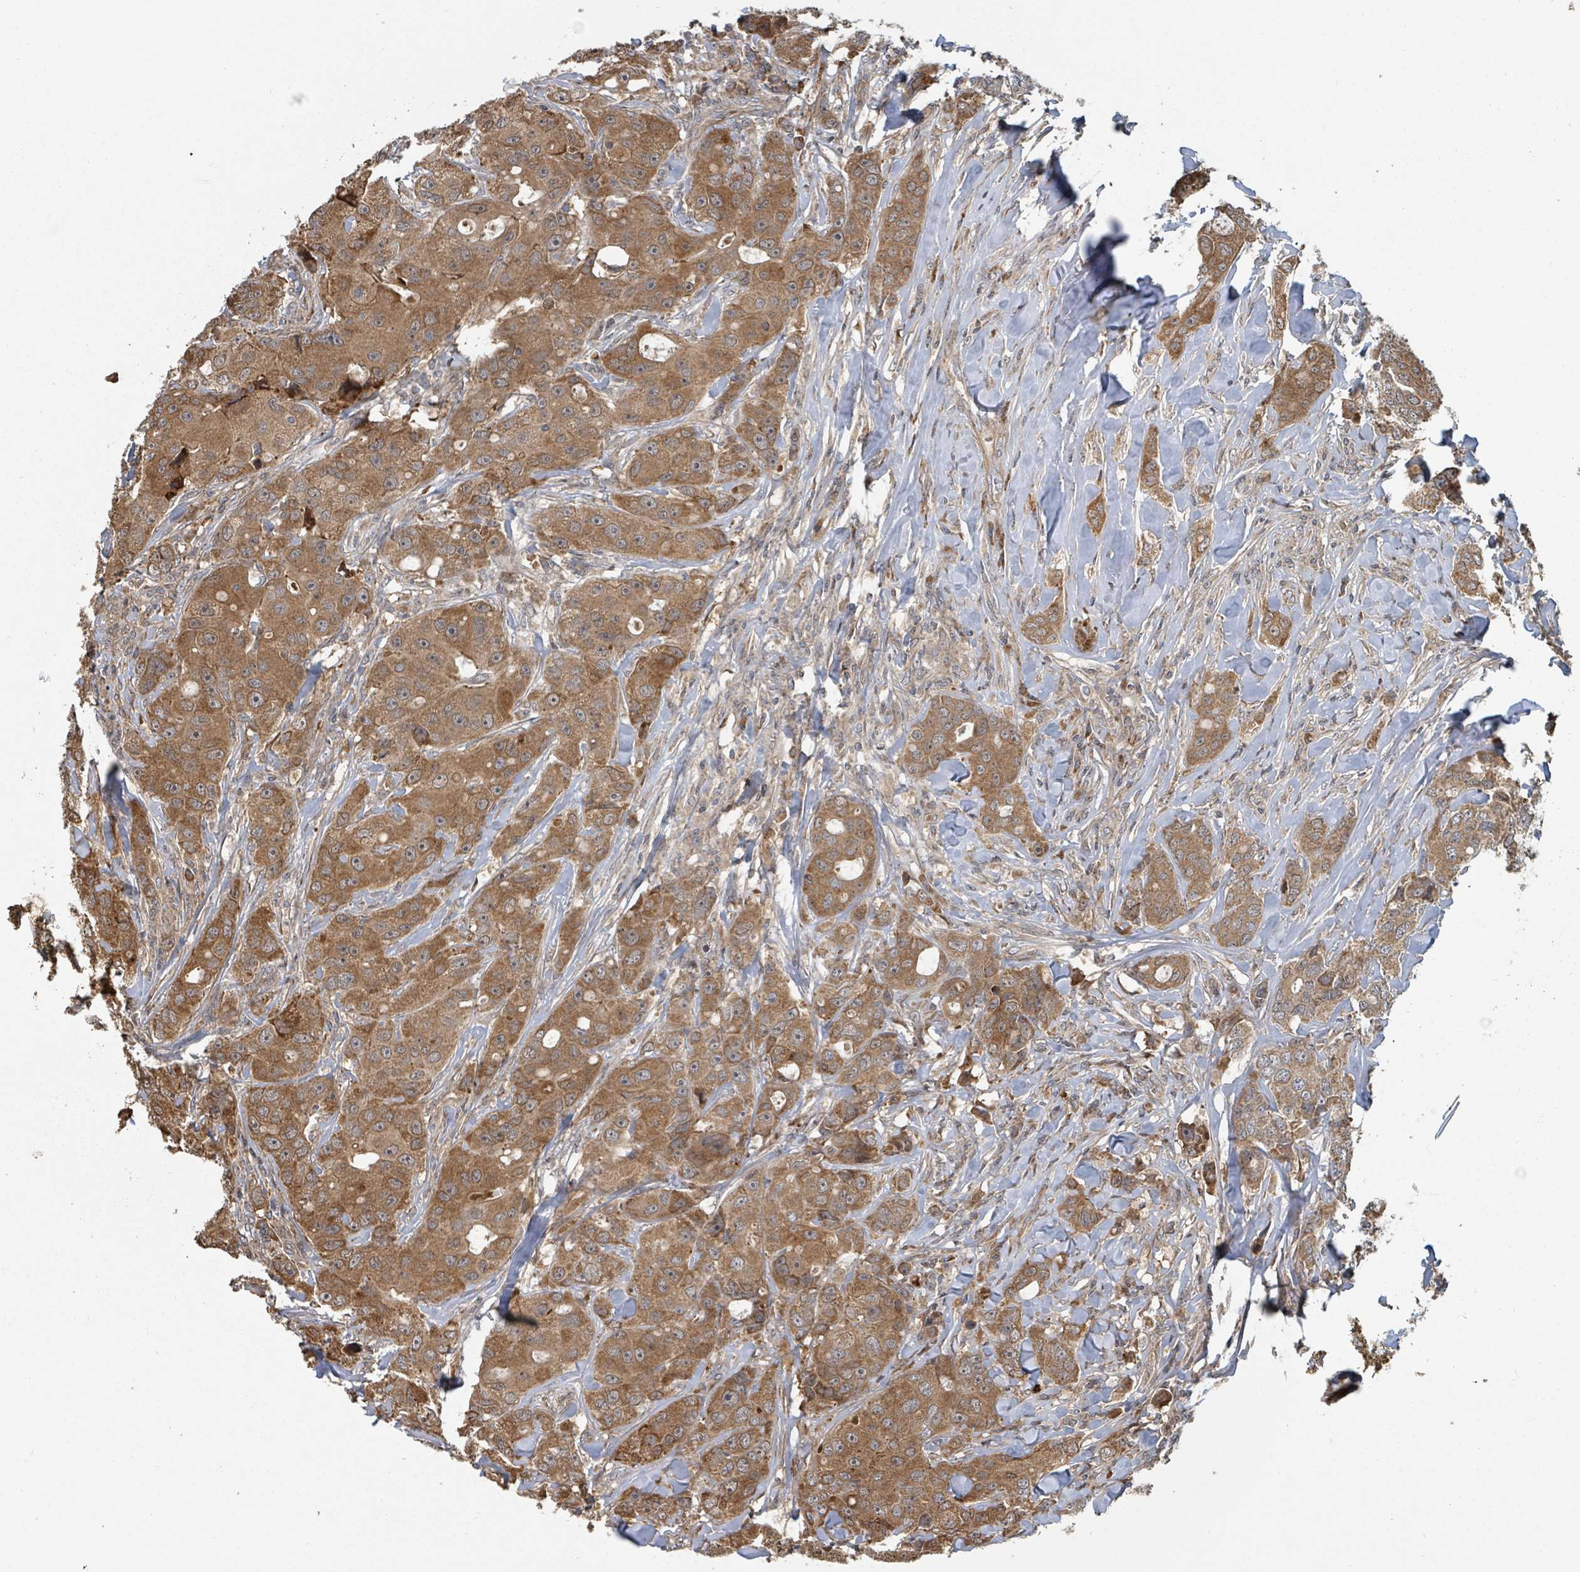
{"staining": {"intensity": "moderate", "quantity": ">75%", "location": "cytoplasmic/membranous"}, "tissue": "breast cancer", "cell_type": "Tumor cells", "image_type": "cancer", "snomed": [{"axis": "morphology", "description": "Duct carcinoma"}, {"axis": "topography", "description": "Breast"}], "caption": "A brown stain shows moderate cytoplasmic/membranous staining of a protein in human breast cancer (intraductal carcinoma) tumor cells.", "gene": "DPM1", "patient": {"sex": "female", "age": 43}}